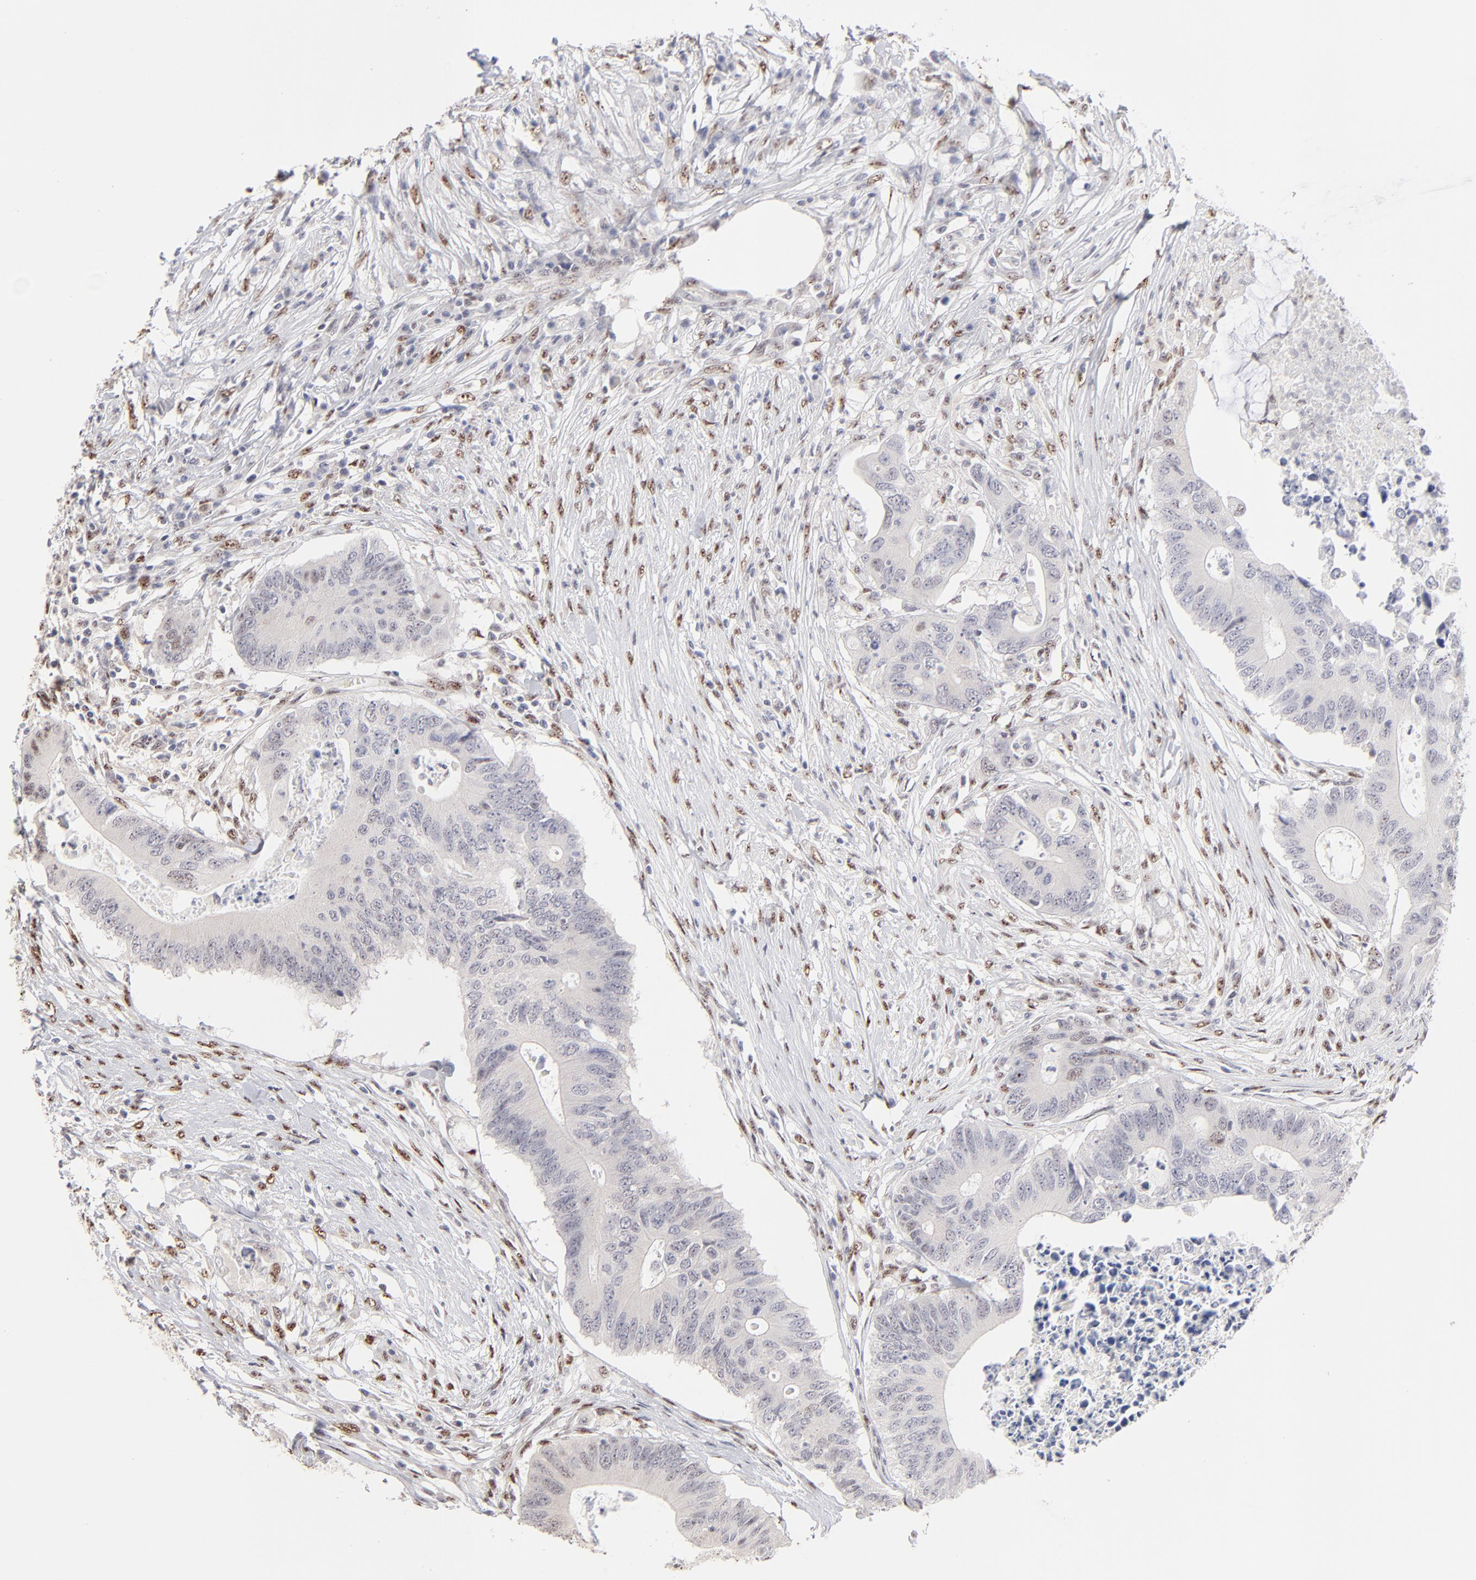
{"staining": {"intensity": "negative", "quantity": "none", "location": "none"}, "tissue": "colorectal cancer", "cell_type": "Tumor cells", "image_type": "cancer", "snomed": [{"axis": "morphology", "description": "Adenocarcinoma, NOS"}, {"axis": "topography", "description": "Colon"}], "caption": "IHC of human colorectal adenocarcinoma shows no expression in tumor cells. (DAB IHC with hematoxylin counter stain).", "gene": "STAT3", "patient": {"sex": "male", "age": 71}}